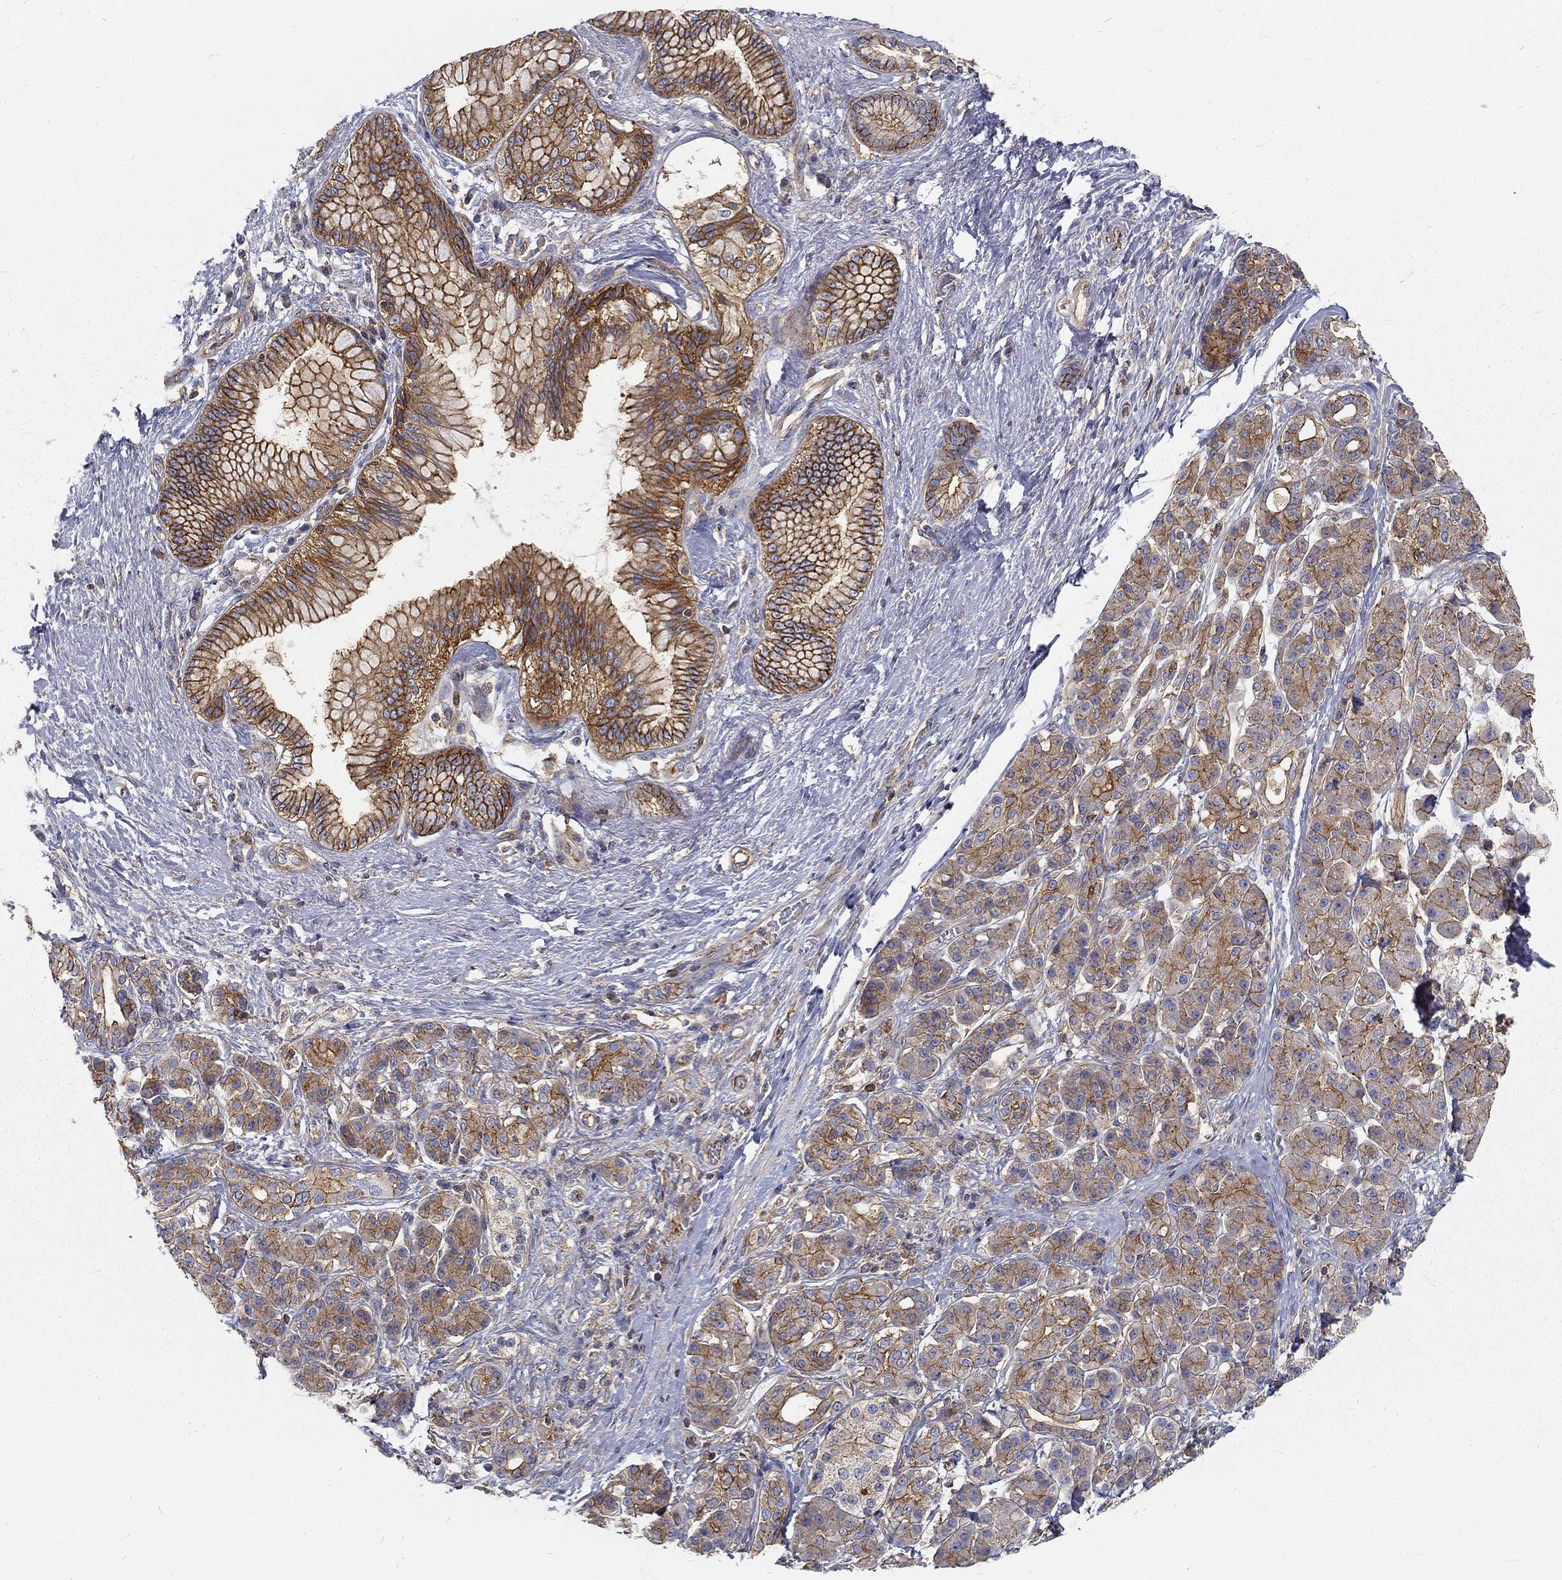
{"staining": {"intensity": "moderate", "quantity": "25%-75%", "location": "cytoplasmic/membranous"}, "tissue": "pancreatic cancer", "cell_type": "Tumor cells", "image_type": "cancer", "snomed": [{"axis": "morphology", "description": "Adenocarcinoma, NOS"}, {"axis": "topography", "description": "Pancreas"}], "caption": "A high-resolution image shows IHC staining of adenocarcinoma (pancreatic), which shows moderate cytoplasmic/membranous expression in about 25%-75% of tumor cells.", "gene": "MTMR11", "patient": {"sex": "female", "age": 73}}